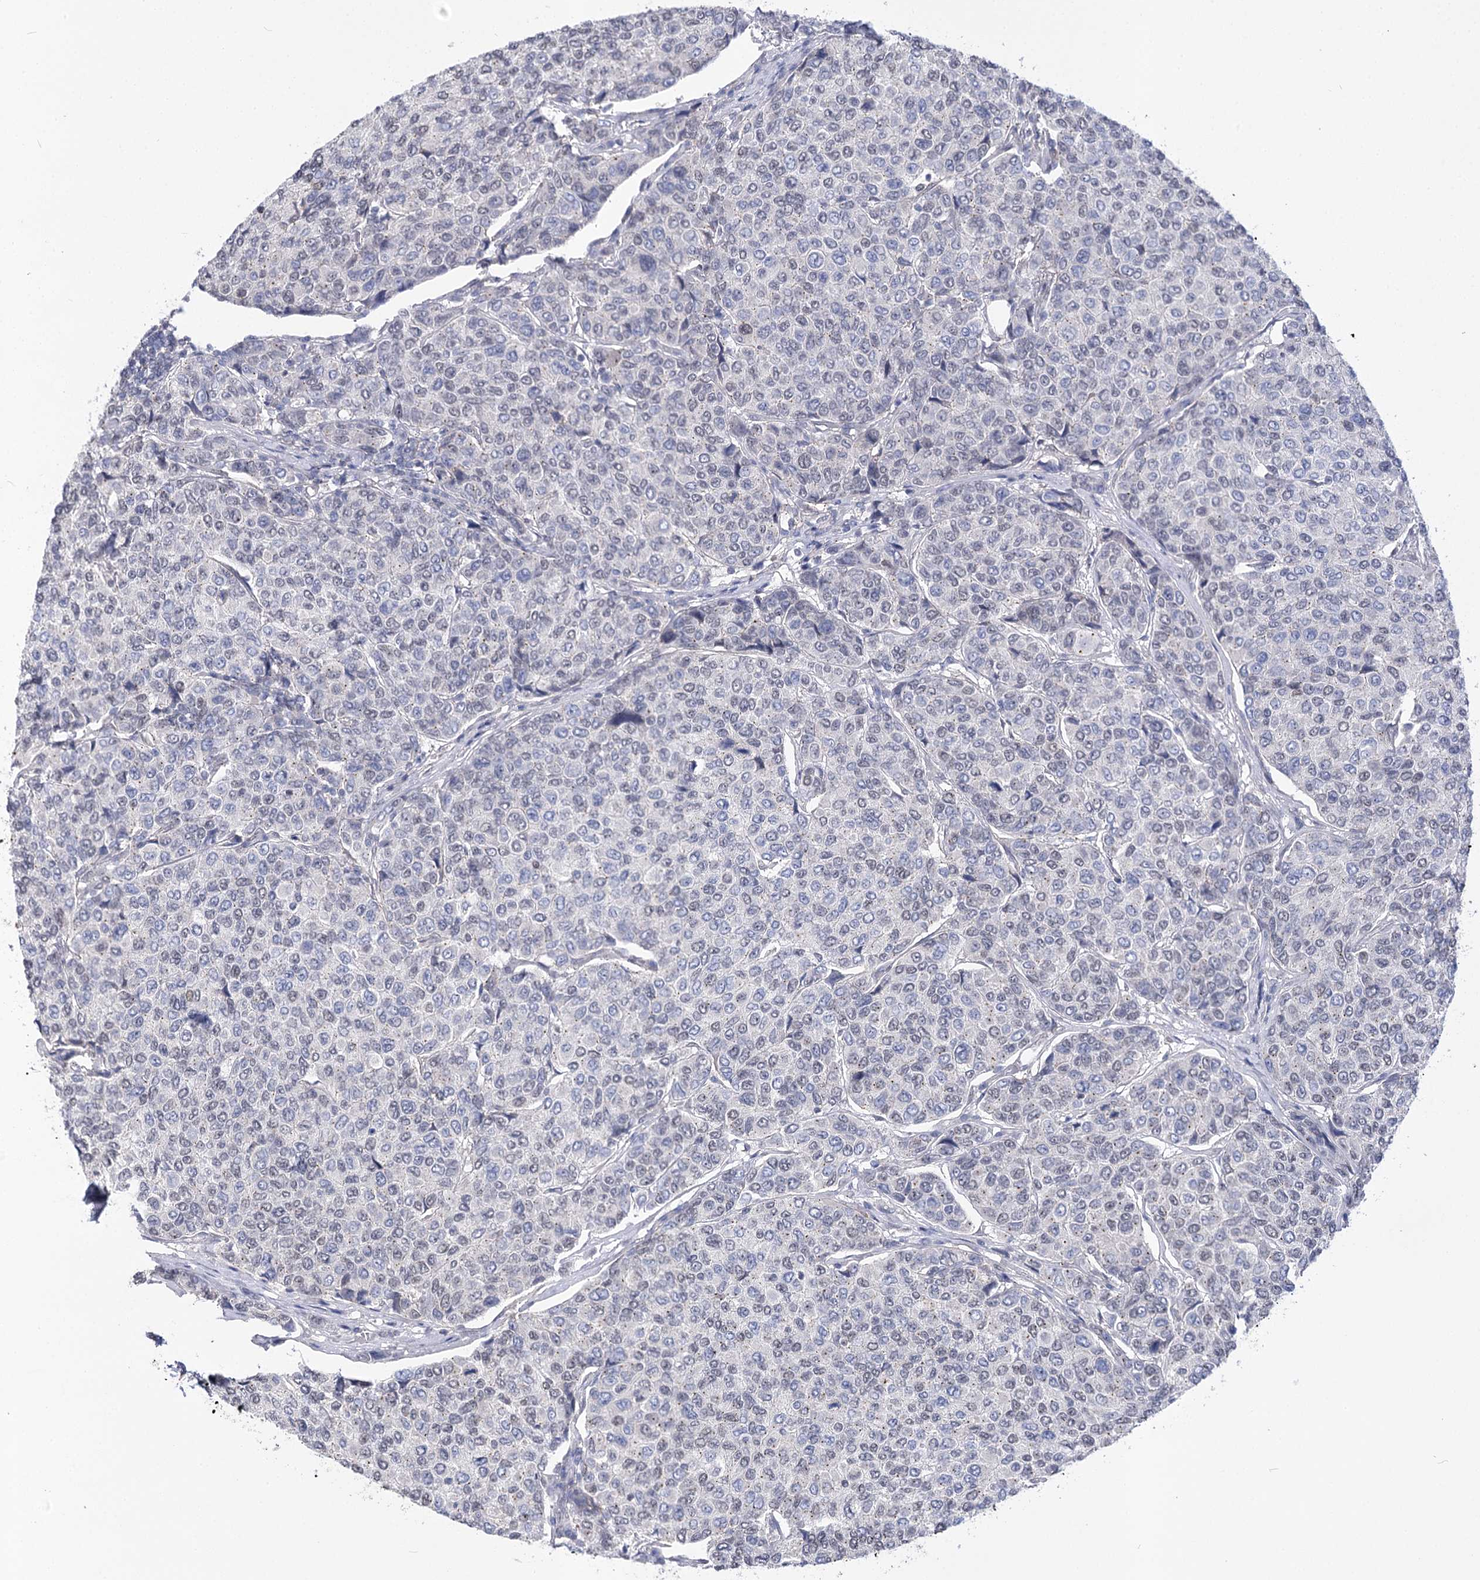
{"staining": {"intensity": "negative", "quantity": "none", "location": "none"}, "tissue": "breast cancer", "cell_type": "Tumor cells", "image_type": "cancer", "snomed": [{"axis": "morphology", "description": "Duct carcinoma"}, {"axis": "topography", "description": "Breast"}], "caption": "This is an immunohistochemistry photomicrograph of breast cancer. There is no staining in tumor cells.", "gene": "ATP10B", "patient": {"sex": "female", "age": 55}}